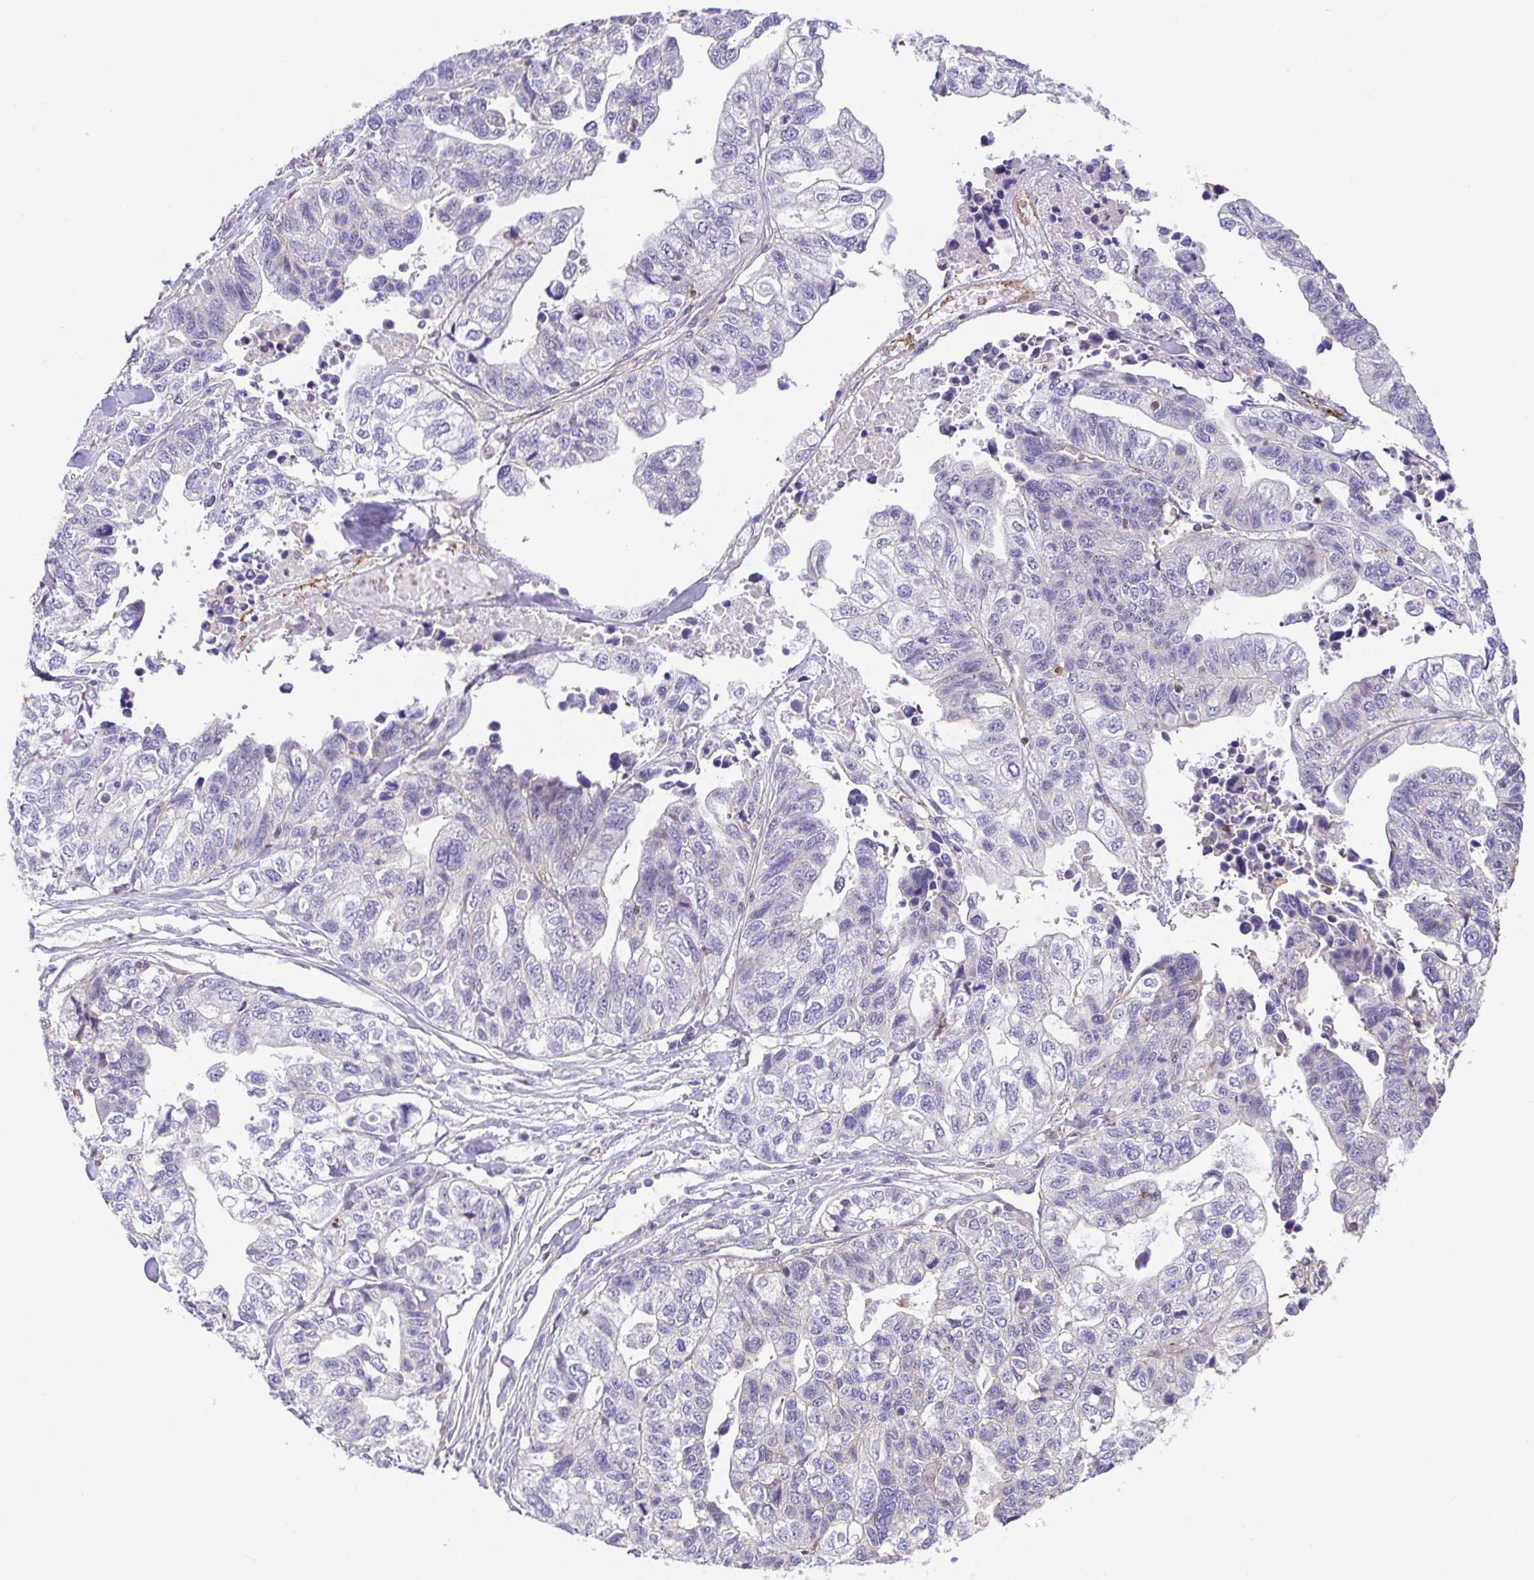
{"staining": {"intensity": "negative", "quantity": "none", "location": "none"}, "tissue": "stomach cancer", "cell_type": "Tumor cells", "image_type": "cancer", "snomed": [{"axis": "morphology", "description": "Adenocarcinoma, NOS"}, {"axis": "topography", "description": "Stomach, upper"}], "caption": "There is no significant staining in tumor cells of stomach adenocarcinoma.", "gene": "PRR14L", "patient": {"sex": "female", "age": 67}}